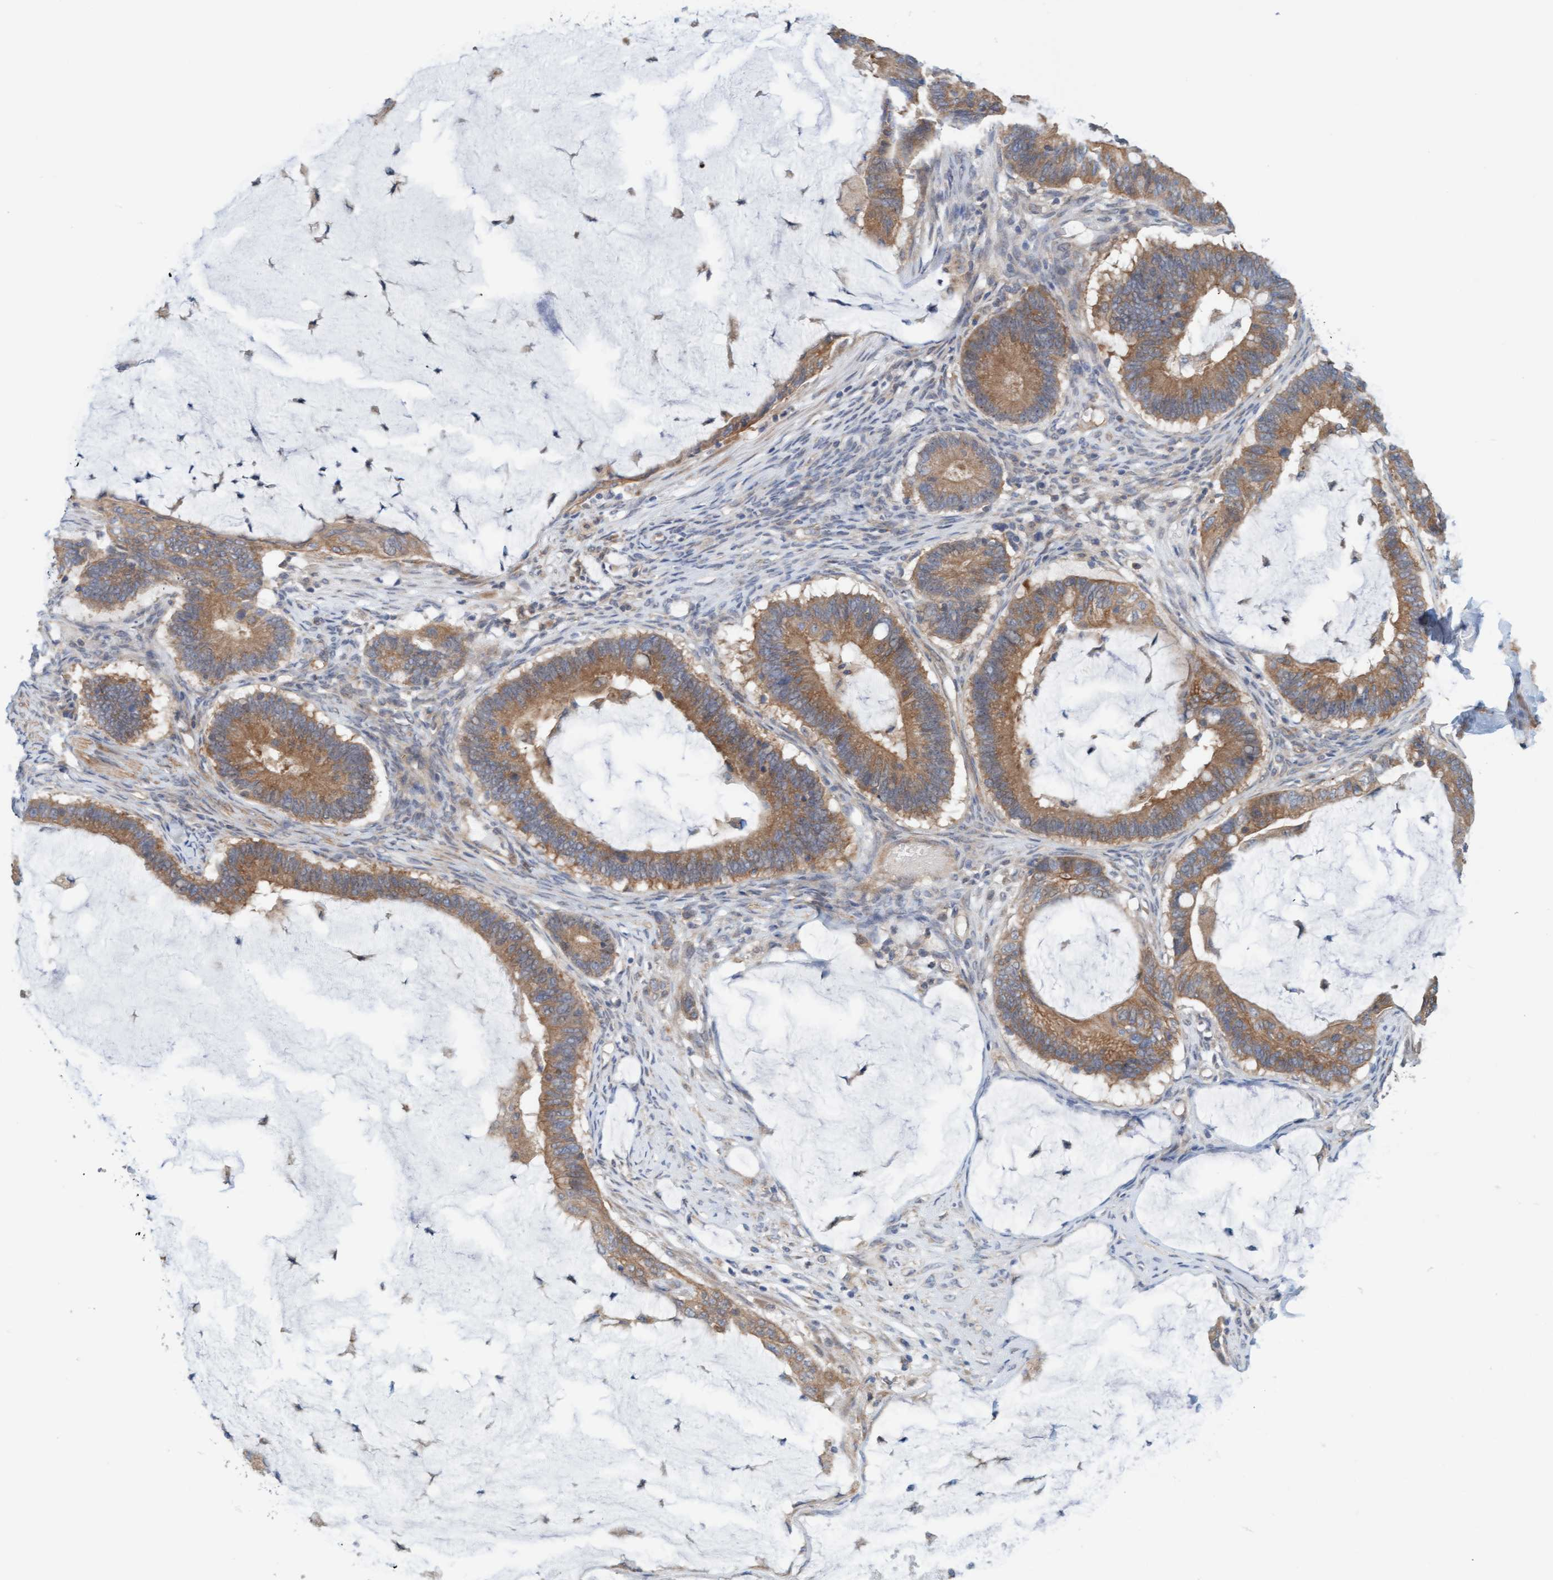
{"staining": {"intensity": "moderate", "quantity": "25%-75%", "location": "cytoplasmic/membranous"}, "tissue": "ovarian cancer", "cell_type": "Tumor cells", "image_type": "cancer", "snomed": [{"axis": "morphology", "description": "Cystadenocarcinoma, mucinous, NOS"}, {"axis": "topography", "description": "Ovary"}], "caption": "Mucinous cystadenocarcinoma (ovarian) tissue reveals moderate cytoplasmic/membranous staining in about 25%-75% of tumor cells The protein of interest is stained brown, and the nuclei are stained in blue (DAB IHC with brightfield microscopy, high magnification).", "gene": "UBAP1", "patient": {"sex": "female", "age": 61}}